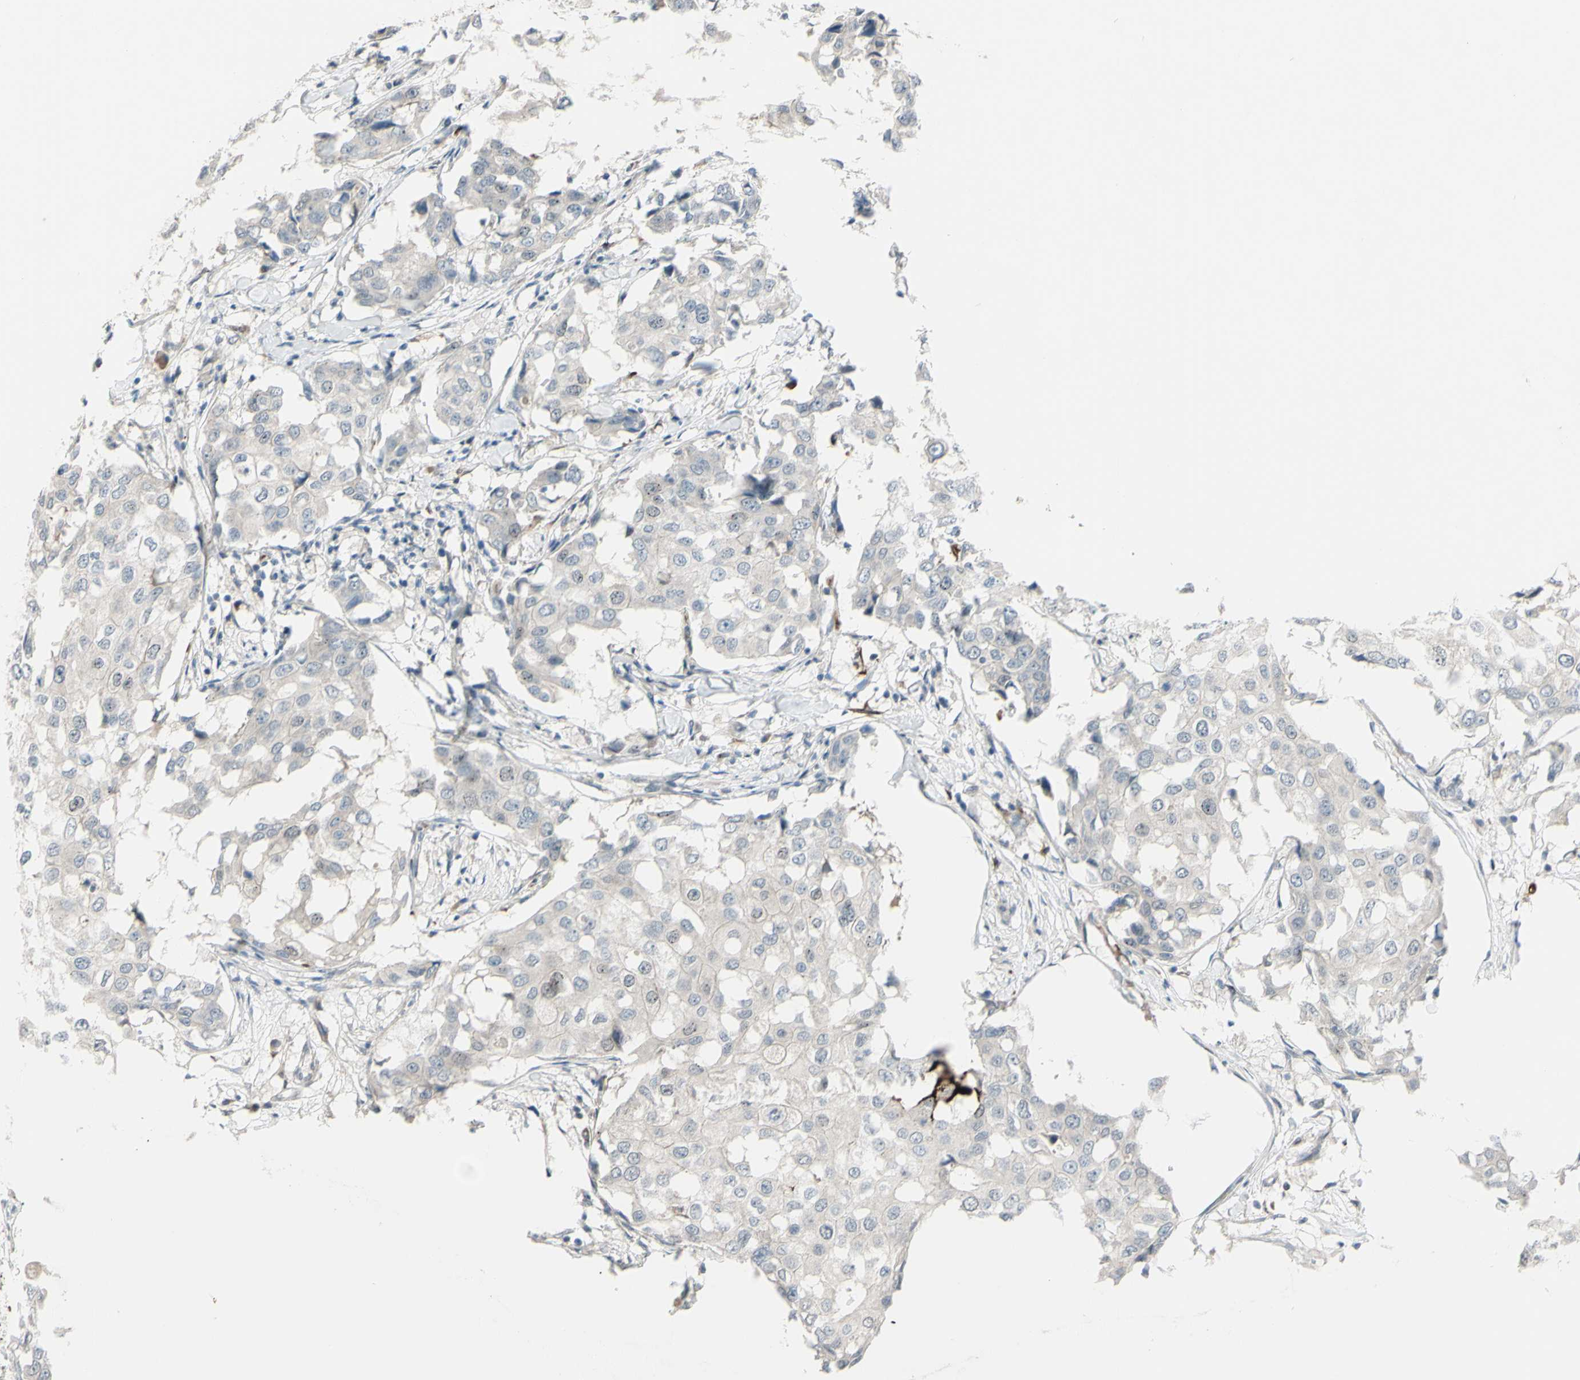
{"staining": {"intensity": "negative", "quantity": "none", "location": "none"}, "tissue": "breast cancer", "cell_type": "Tumor cells", "image_type": "cancer", "snomed": [{"axis": "morphology", "description": "Duct carcinoma"}, {"axis": "topography", "description": "Breast"}], "caption": "Human breast cancer stained for a protein using immunohistochemistry exhibits no positivity in tumor cells.", "gene": "FGFR2", "patient": {"sex": "female", "age": 27}}